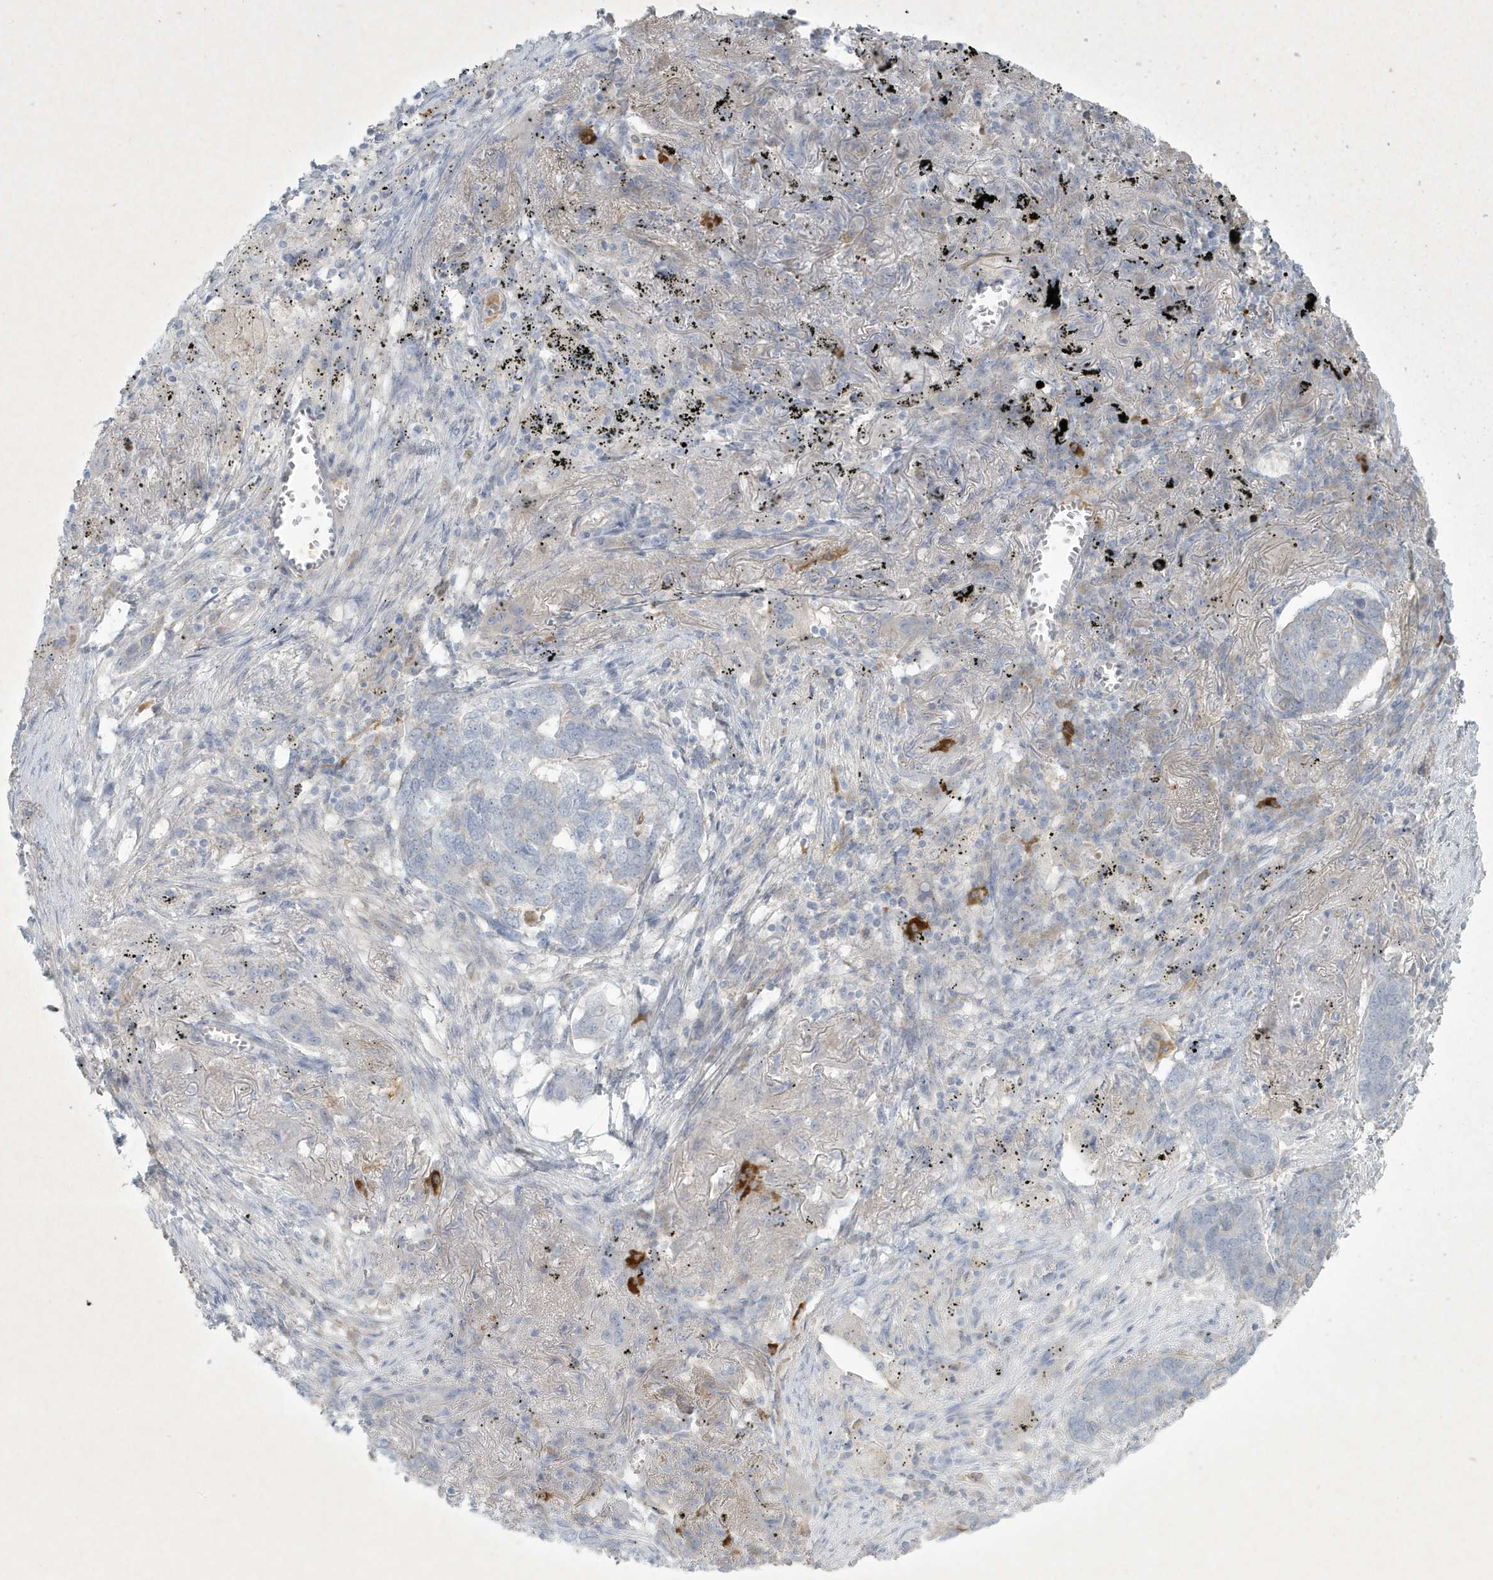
{"staining": {"intensity": "negative", "quantity": "none", "location": "none"}, "tissue": "lung cancer", "cell_type": "Tumor cells", "image_type": "cancer", "snomed": [{"axis": "morphology", "description": "Squamous cell carcinoma, NOS"}, {"axis": "topography", "description": "Lung"}], "caption": "A high-resolution micrograph shows immunohistochemistry (IHC) staining of lung cancer, which shows no significant staining in tumor cells.", "gene": "CCDC24", "patient": {"sex": "female", "age": 63}}